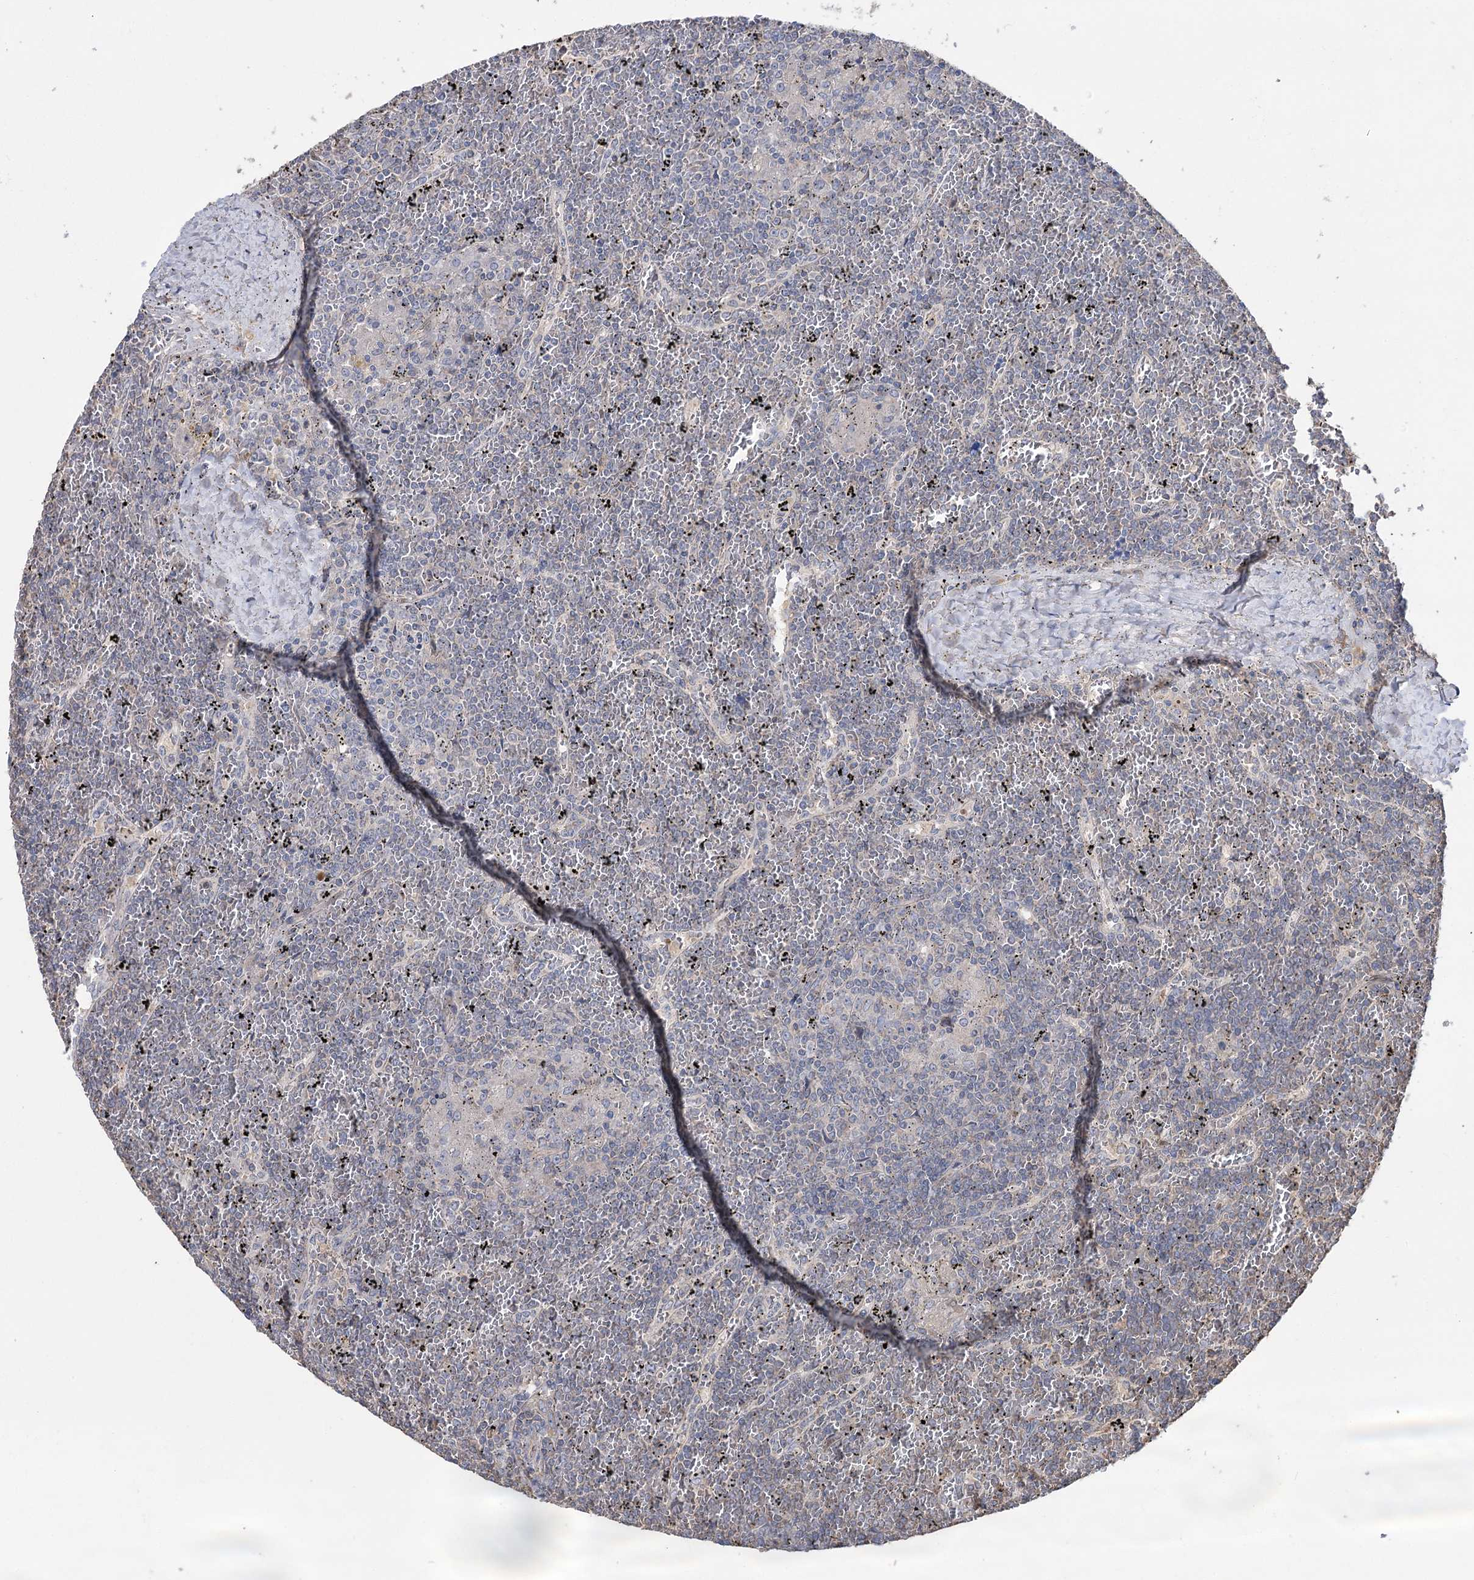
{"staining": {"intensity": "negative", "quantity": "none", "location": "none"}, "tissue": "lymphoma", "cell_type": "Tumor cells", "image_type": "cancer", "snomed": [{"axis": "morphology", "description": "Malignant lymphoma, non-Hodgkin's type, Low grade"}, {"axis": "topography", "description": "Spleen"}], "caption": "Image shows no protein expression in tumor cells of lymphoma tissue. The staining was performed using DAB (3,3'-diaminobenzidine) to visualize the protein expression in brown, while the nuclei were stained in blue with hematoxylin (Magnification: 20x).", "gene": "FAM13B", "patient": {"sex": "female", "age": 19}}